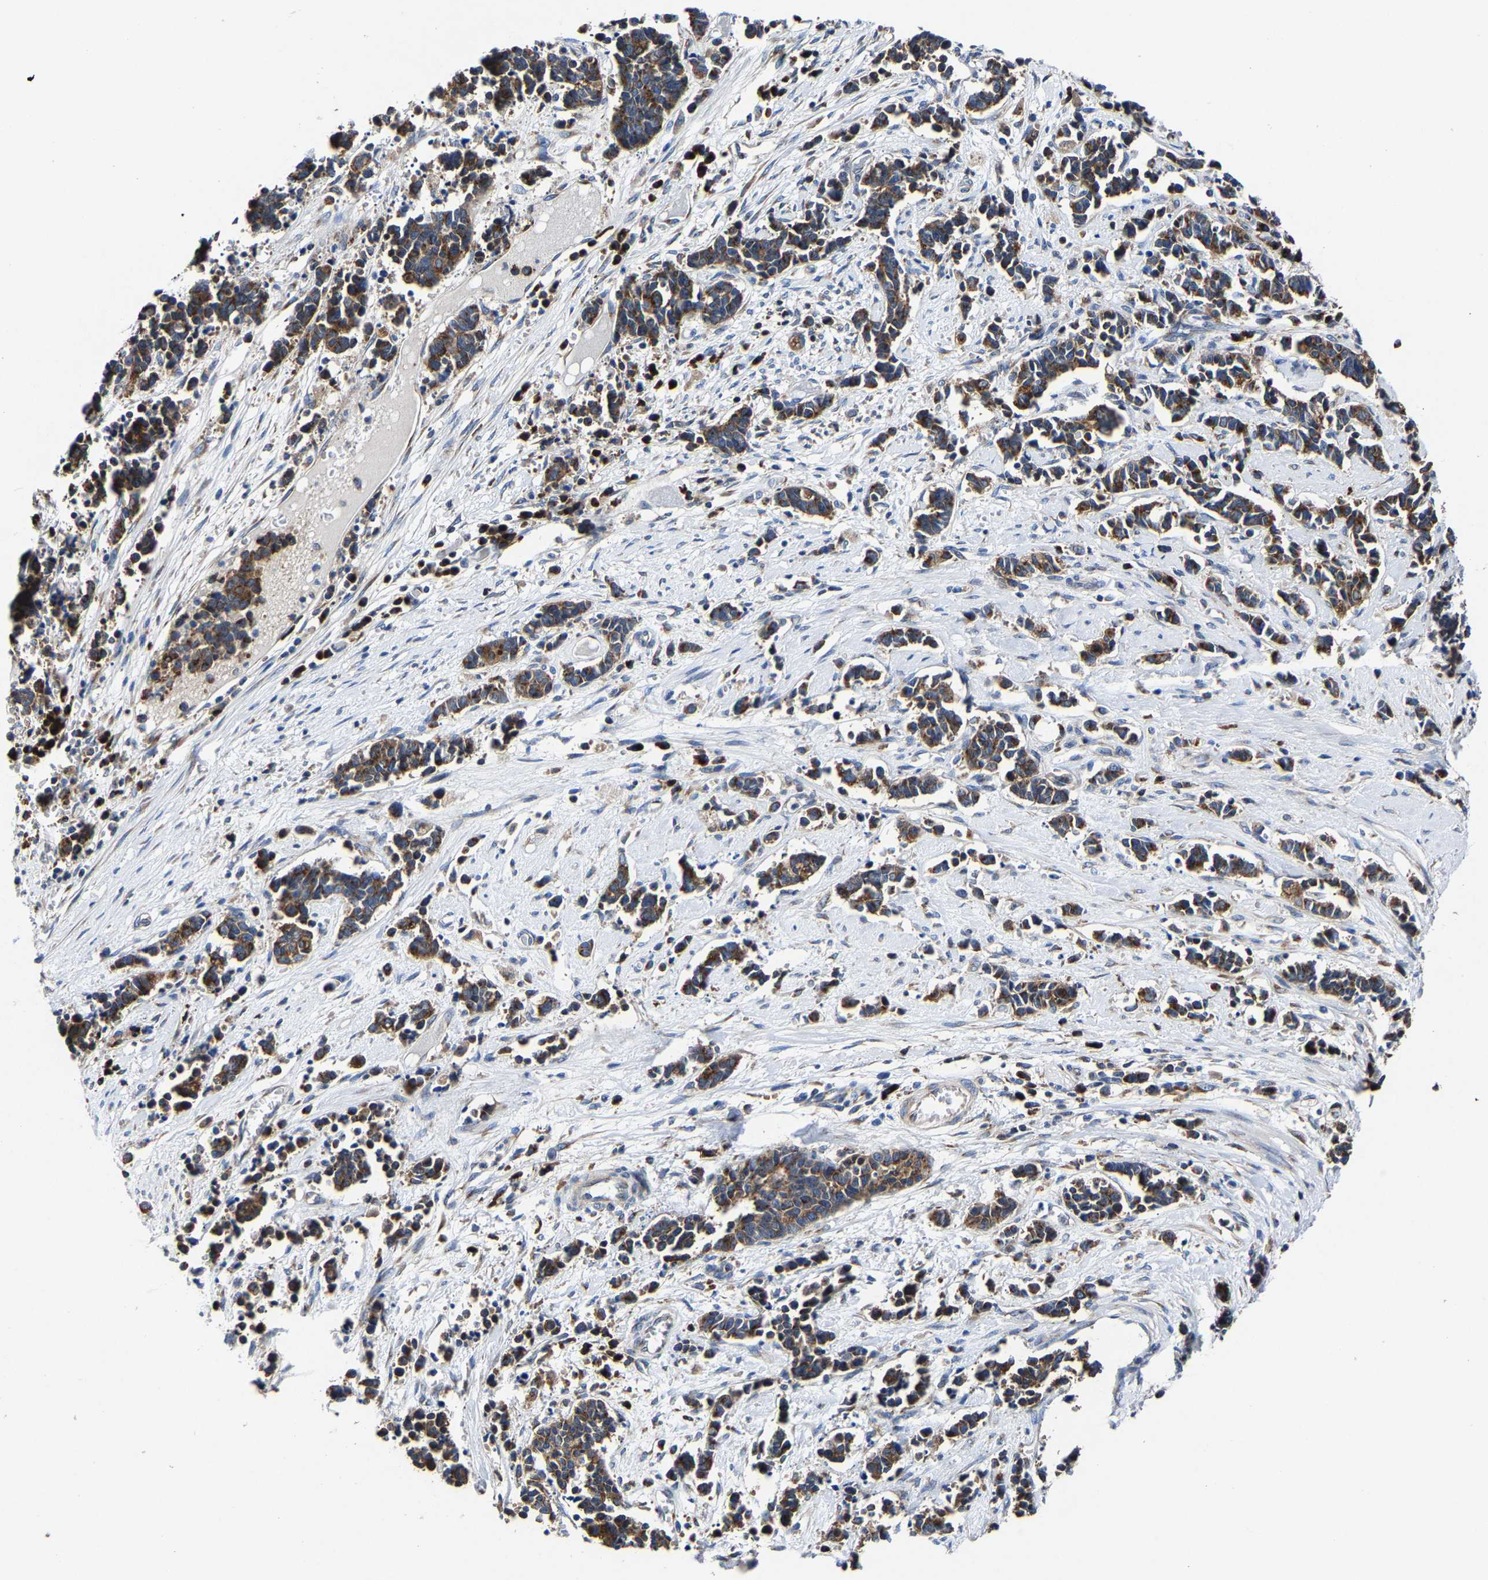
{"staining": {"intensity": "strong", "quantity": ">75%", "location": "cytoplasmic/membranous"}, "tissue": "cervical cancer", "cell_type": "Tumor cells", "image_type": "cancer", "snomed": [{"axis": "morphology", "description": "Squamous cell carcinoma, NOS"}, {"axis": "topography", "description": "Cervix"}], "caption": "Cervical cancer stained with immunohistochemistry (IHC) shows strong cytoplasmic/membranous positivity in about >75% of tumor cells. (DAB IHC with brightfield microscopy, high magnification).", "gene": "EBAG9", "patient": {"sex": "female", "age": 35}}